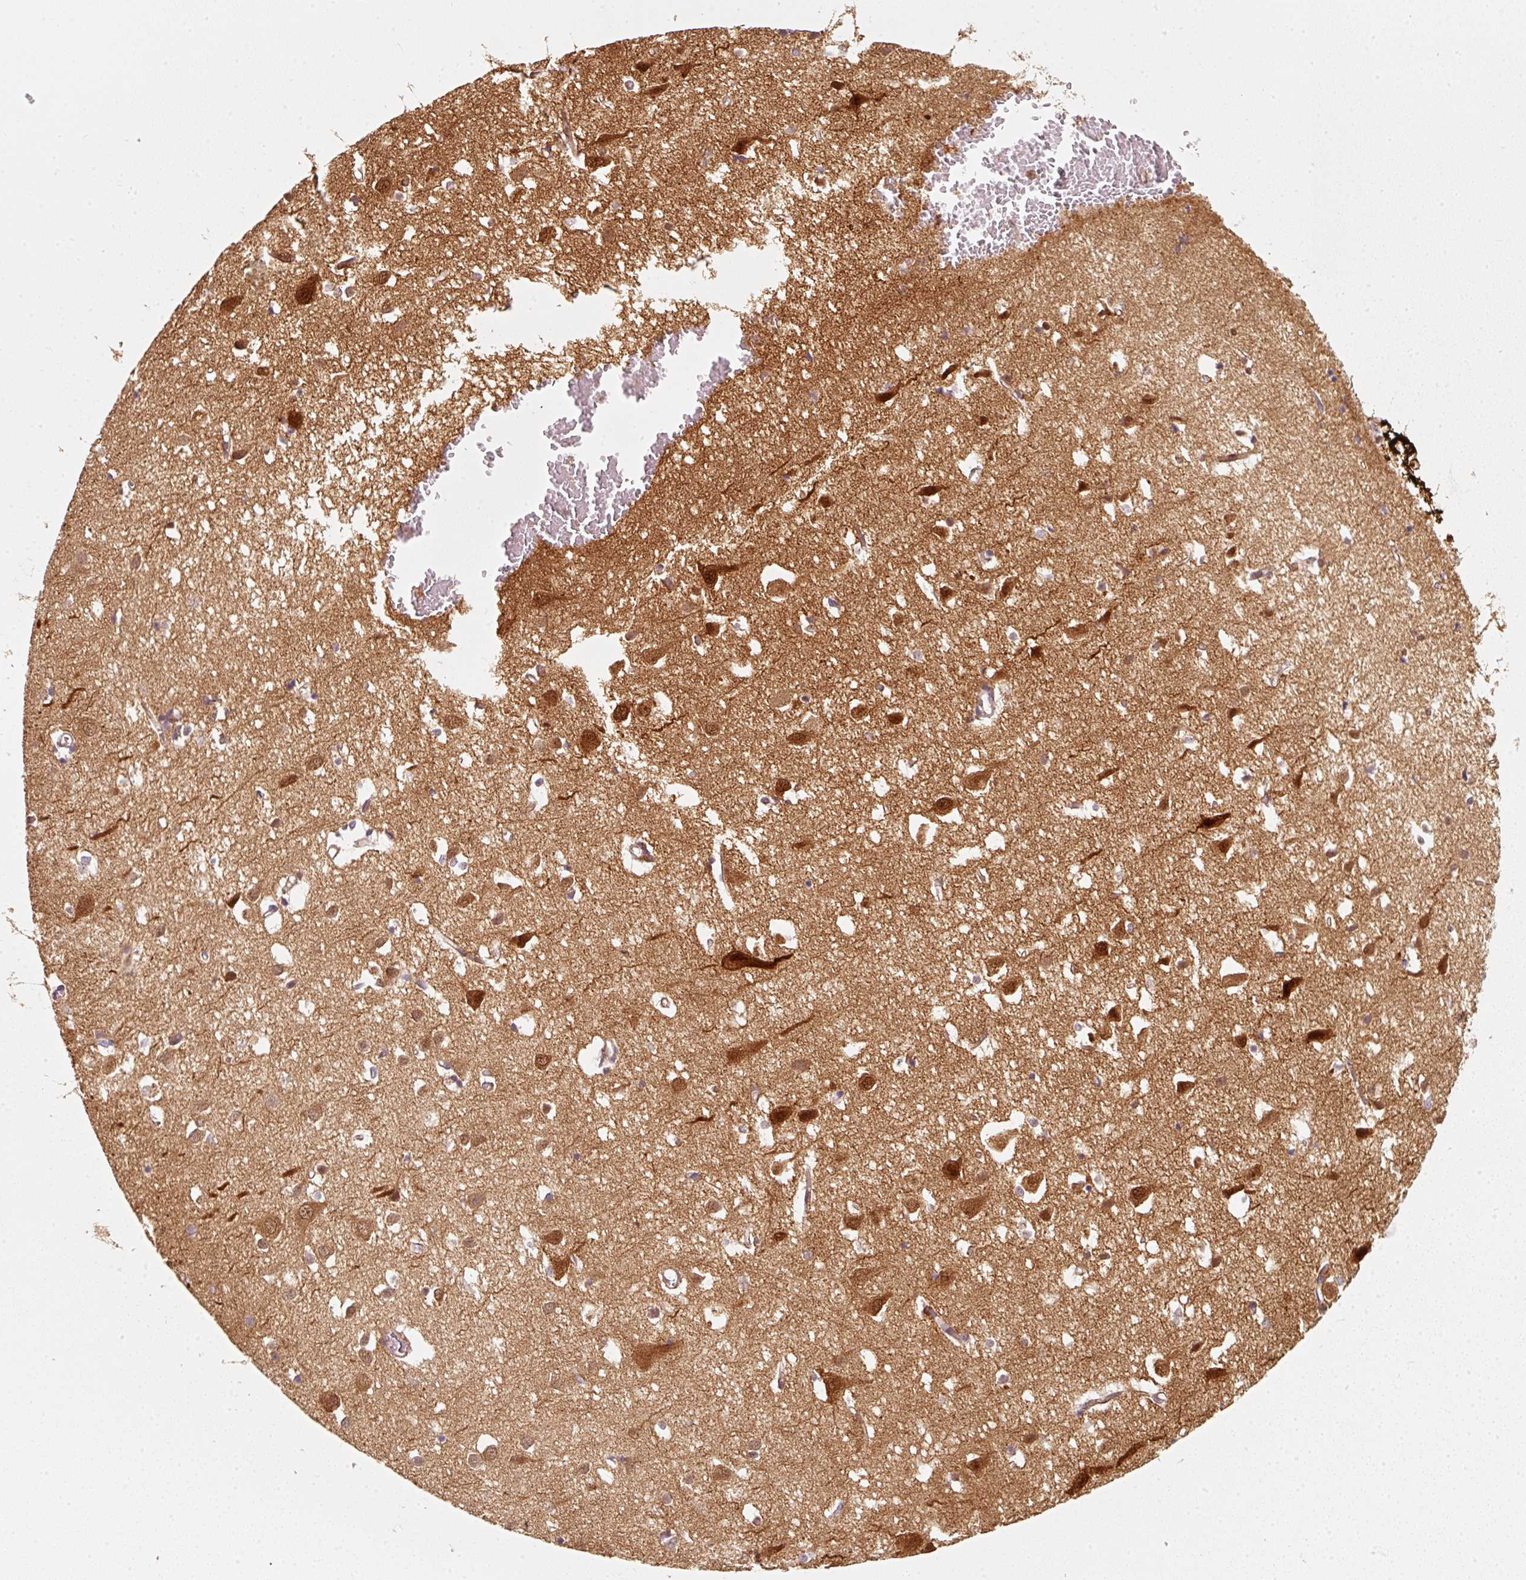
{"staining": {"intensity": "weak", "quantity": ">75%", "location": "cytoplasmic/membranous"}, "tissue": "cerebral cortex", "cell_type": "Endothelial cells", "image_type": "normal", "snomed": [{"axis": "morphology", "description": "Normal tissue, NOS"}, {"axis": "topography", "description": "Cerebral cortex"}], "caption": "Human cerebral cortex stained for a protein (brown) shows weak cytoplasmic/membranous positive positivity in approximately >75% of endothelial cells.", "gene": "IQGAP2", "patient": {"sex": "male", "age": 70}}